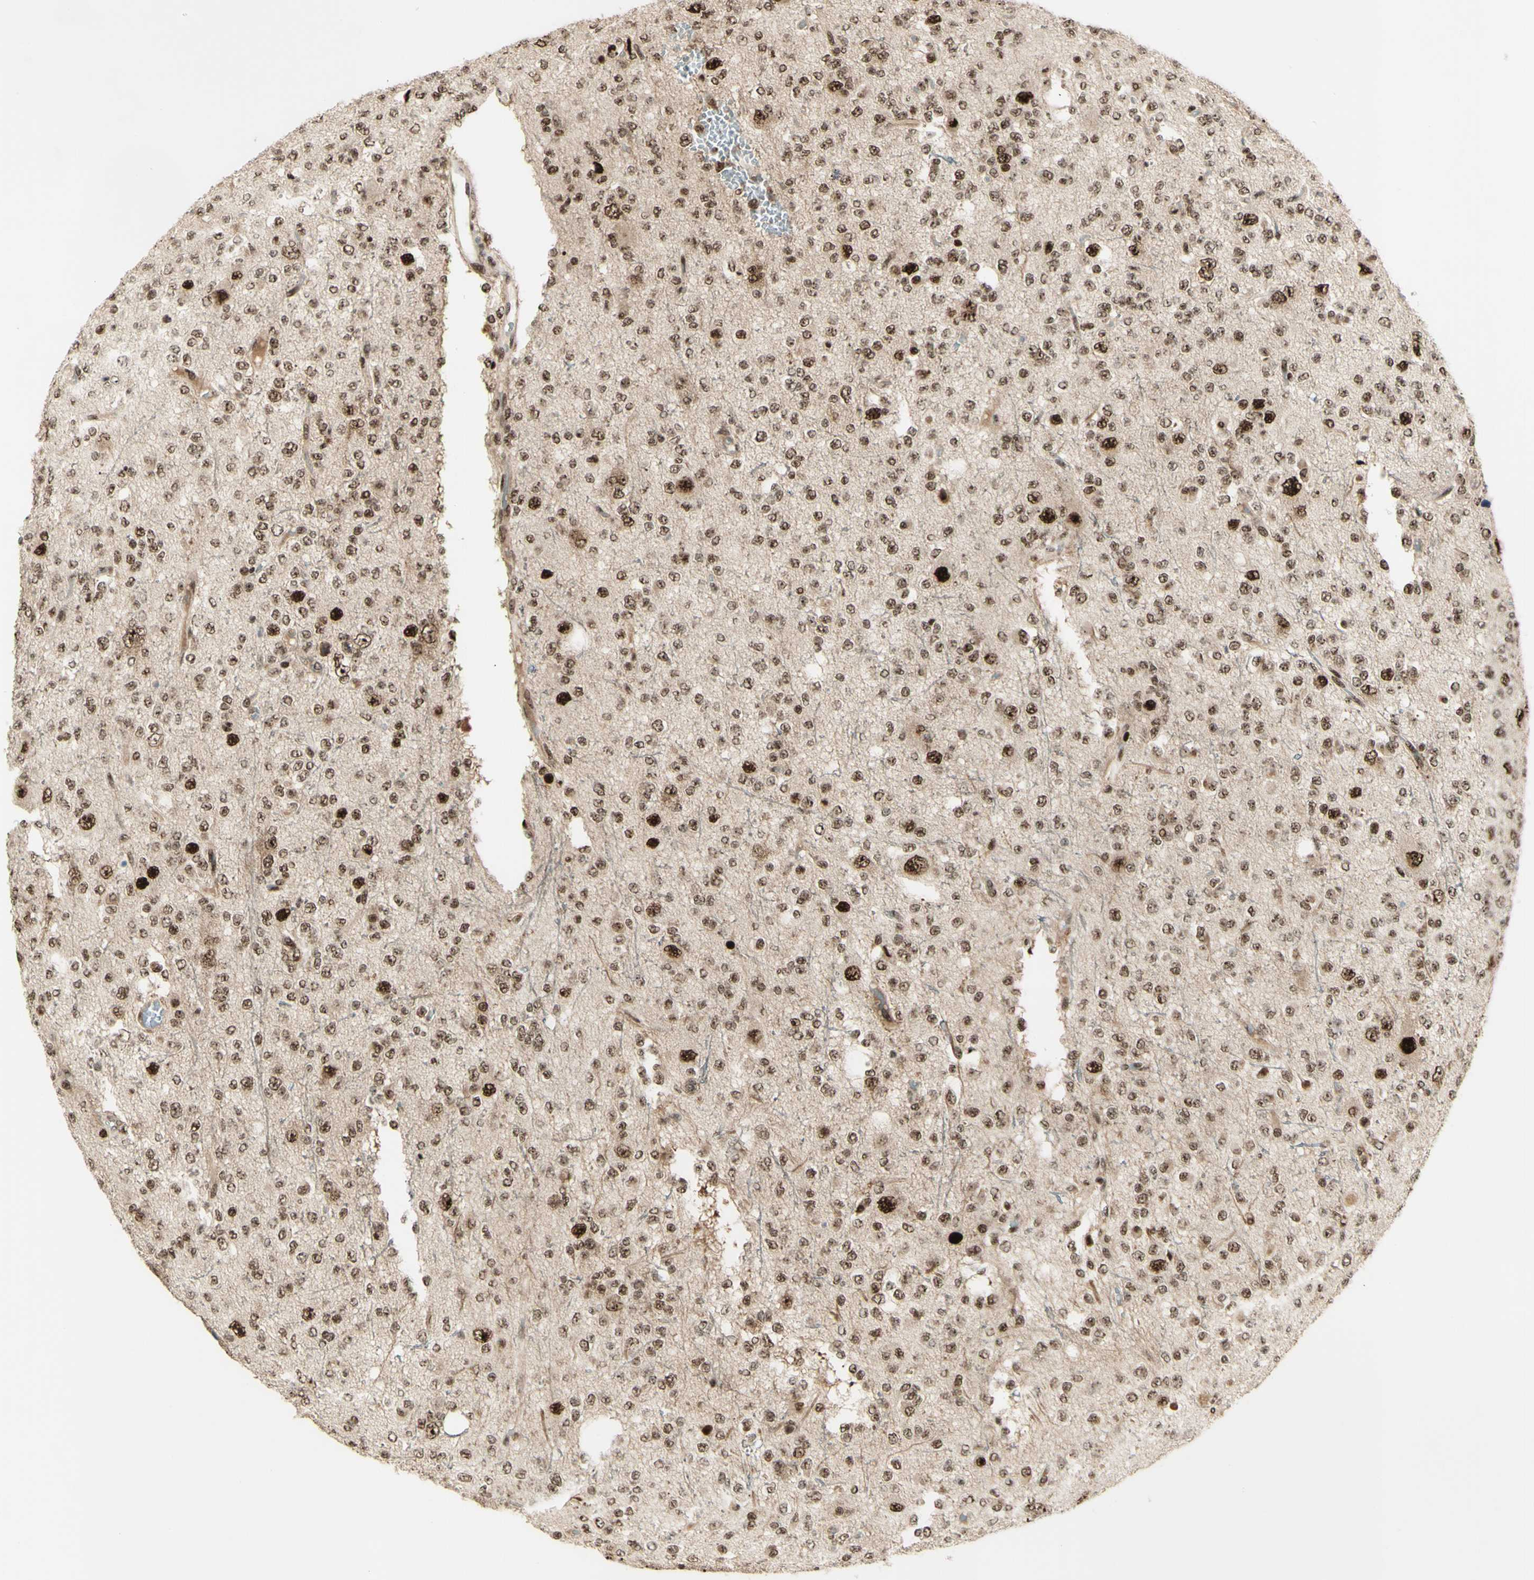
{"staining": {"intensity": "strong", "quantity": "<25%", "location": "nuclear"}, "tissue": "glioma", "cell_type": "Tumor cells", "image_type": "cancer", "snomed": [{"axis": "morphology", "description": "Glioma, malignant, Low grade"}, {"axis": "topography", "description": "Brain"}], "caption": "Glioma tissue exhibits strong nuclear staining in about <25% of tumor cells, visualized by immunohistochemistry.", "gene": "DHX9", "patient": {"sex": "male", "age": 38}}